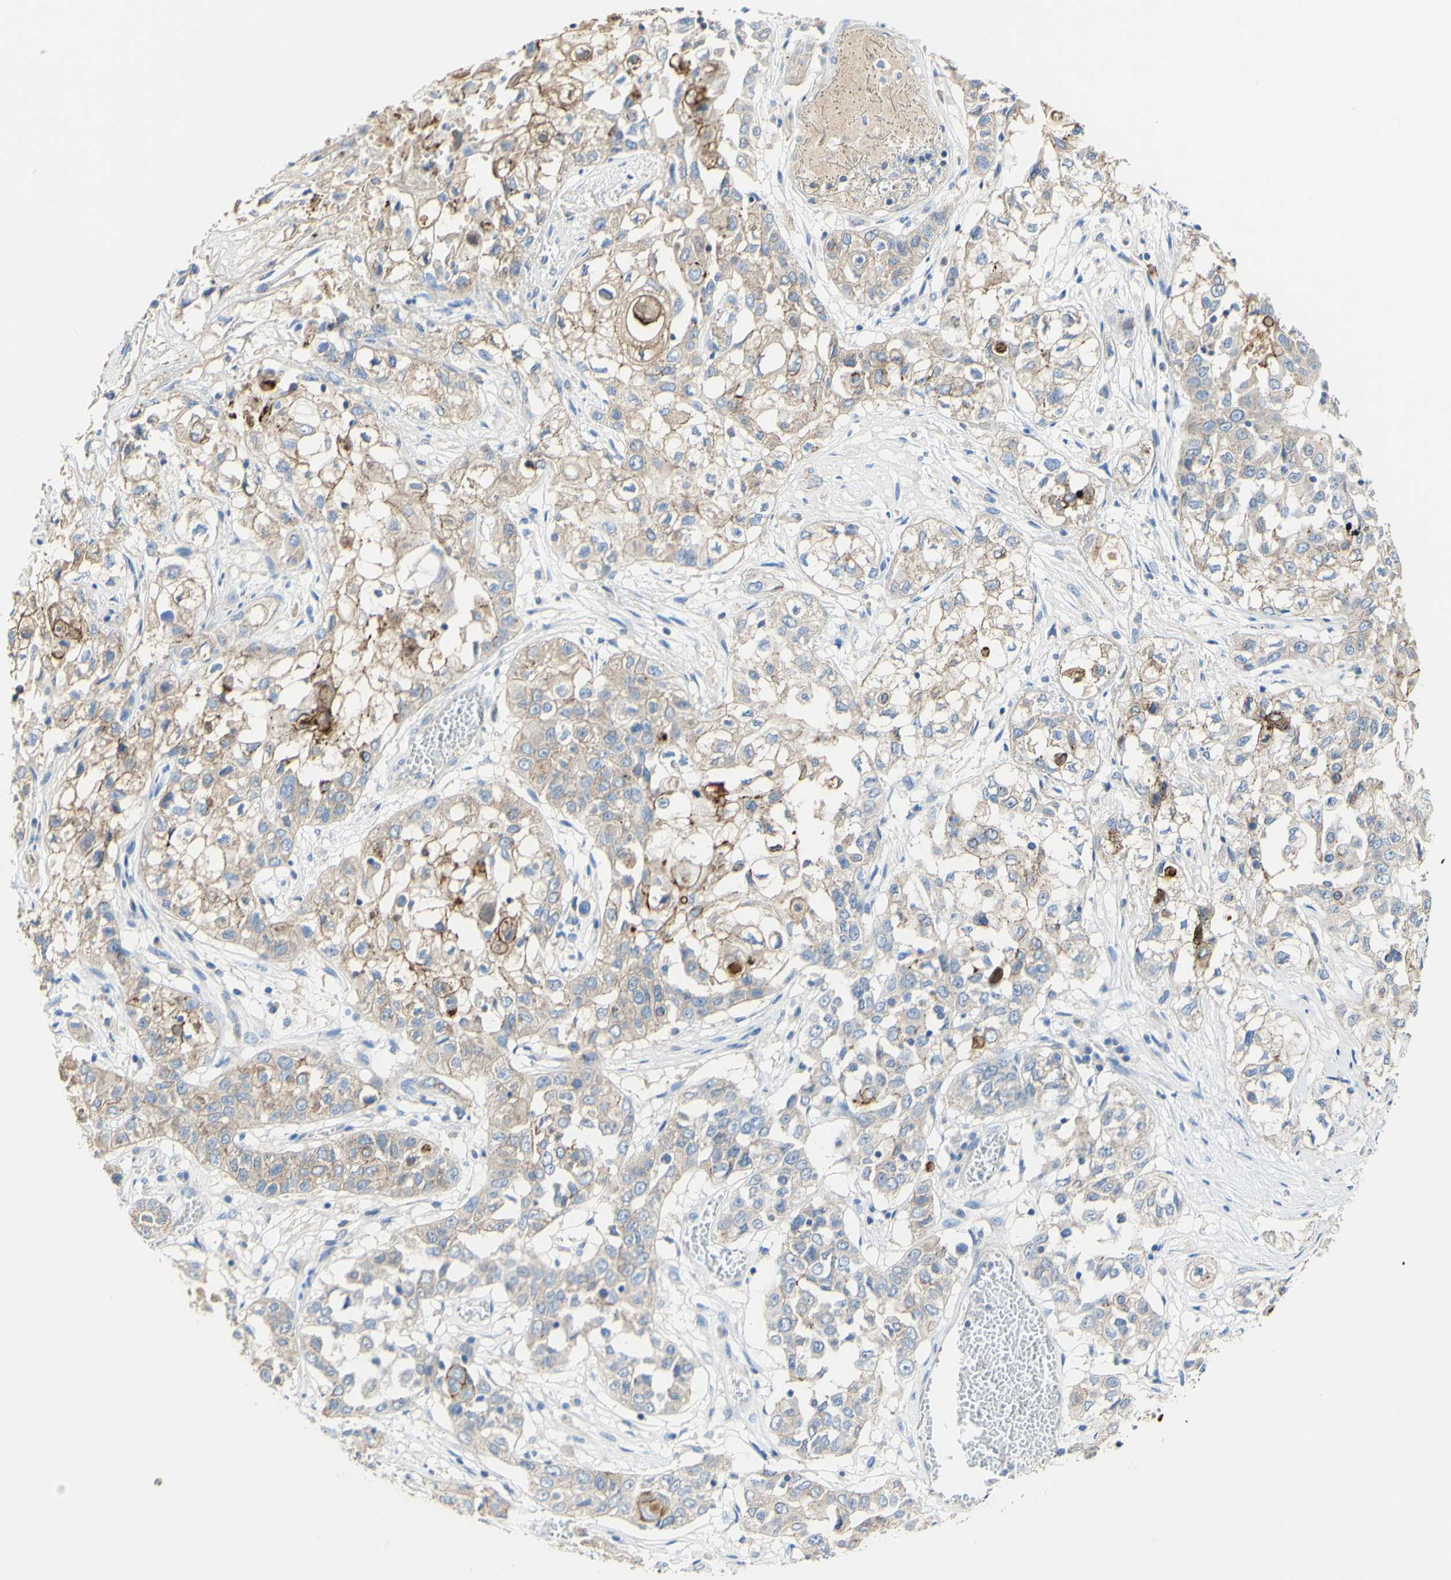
{"staining": {"intensity": "moderate", "quantity": ">75%", "location": "cytoplasmic/membranous"}, "tissue": "lung cancer", "cell_type": "Tumor cells", "image_type": "cancer", "snomed": [{"axis": "morphology", "description": "Squamous cell carcinoma, NOS"}, {"axis": "topography", "description": "Lung"}], "caption": "The photomicrograph displays a brown stain indicating the presence of a protein in the cytoplasmic/membranous of tumor cells in lung squamous cell carcinoma.", "gene": "DSC2", "patient": {"sex": "male", "age": 71}}